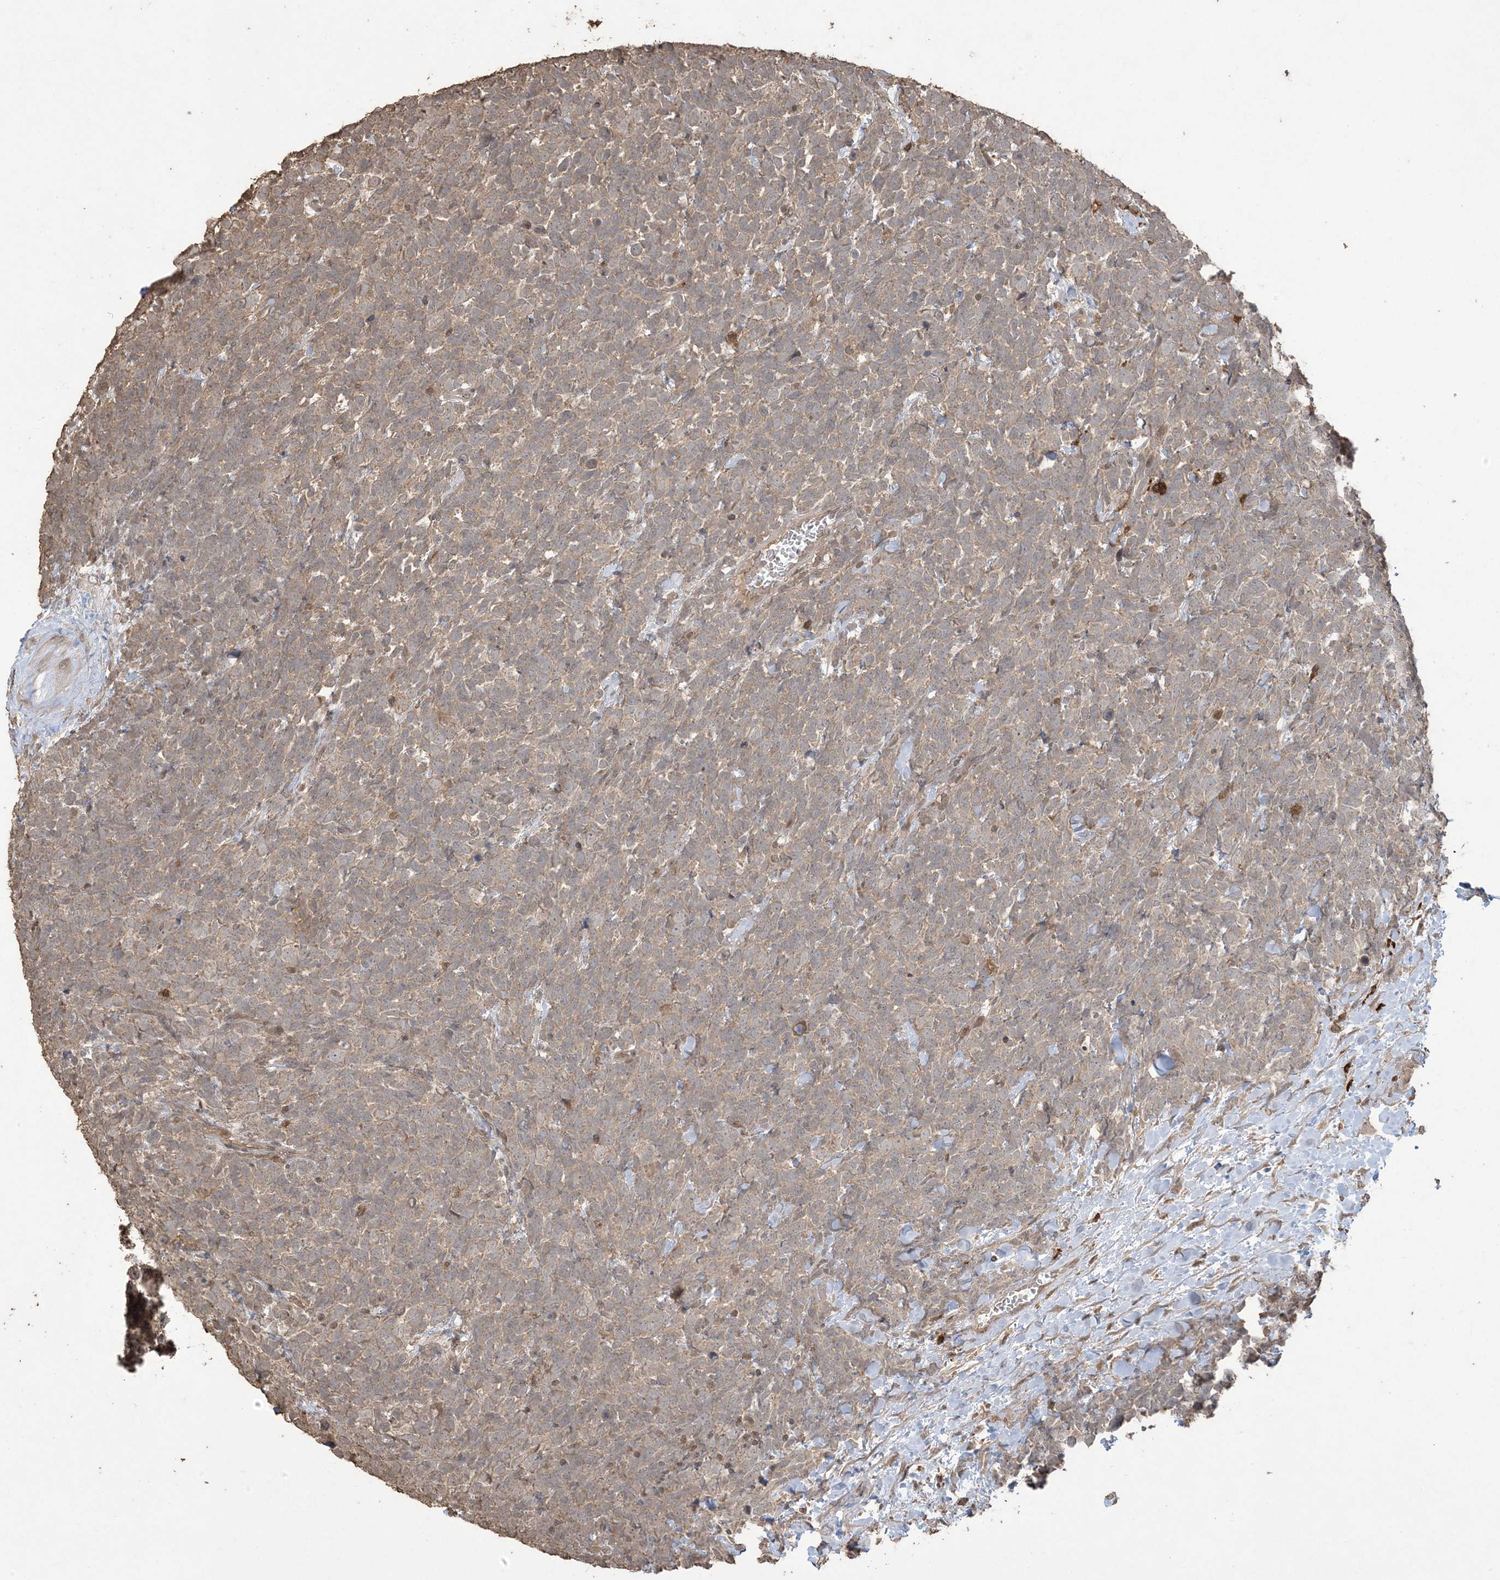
{"staining": {"intensity": "weak", "quantity": ">75%", "location": "cytoplasmic/membranous"}, "tissue": "urothelial cancer", "cell_type": "Tumor cells", "image_type": "cancer", "snomed": [{"axis": "morphology", "description": "Urothelial carcinoma, High grade"}, {"axis": "topography", "description": "Urinary bladder"}], "caption": "This is a photomicrograph of immunohistochemistry staining of high-grade urothelial carcinoma, which shows weak staining in the cytoplasmic/membranous of tumor cells.", "gene": "EFCAB8", "patient": {"sex": "female", "age": 82}}